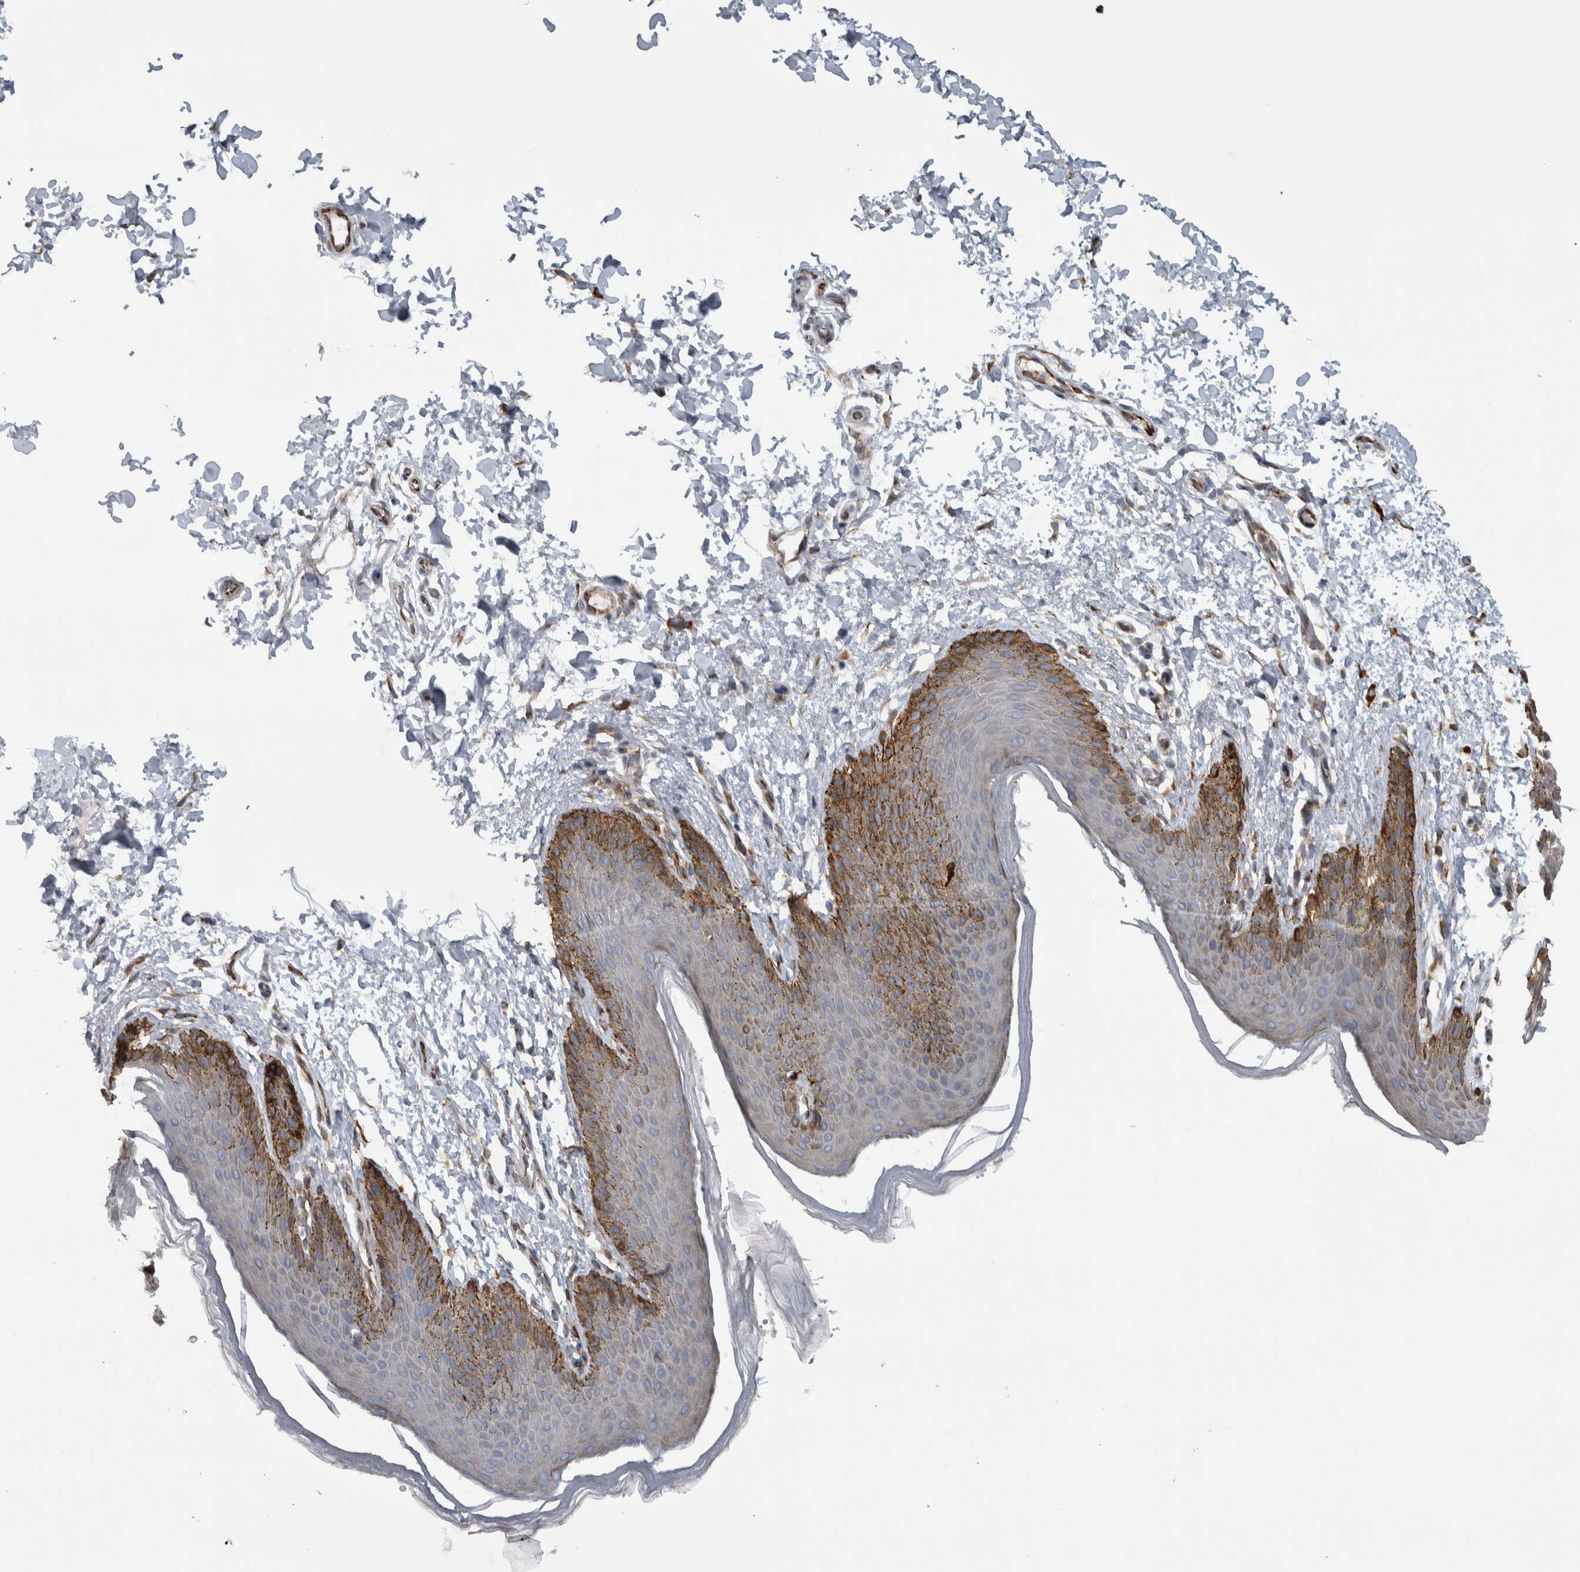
{"staining": {"intensity": "moderate", "quantity": "25%-75%", "location": "cytoplasmic/membranous"}, "tissue": "skin", "cell_type": "Epidermal cells", "image_type": "normal", "snomed": [{"axis": "morphology", "description": "Normal tissue, NOS"}, {"axis": "topography", "description": "Anal"}, {"axis": "topography", "description": "Peripheral nerve tissue"}], "caption": "Immunohistochemical staining of benign skin reveals medium levels of moderate cytoplasmic/membranous positivity in approximately 25%-75% of epidermal cells.", "gene": "NT5C2", "patient": {"sex": "male", "age": 44}}